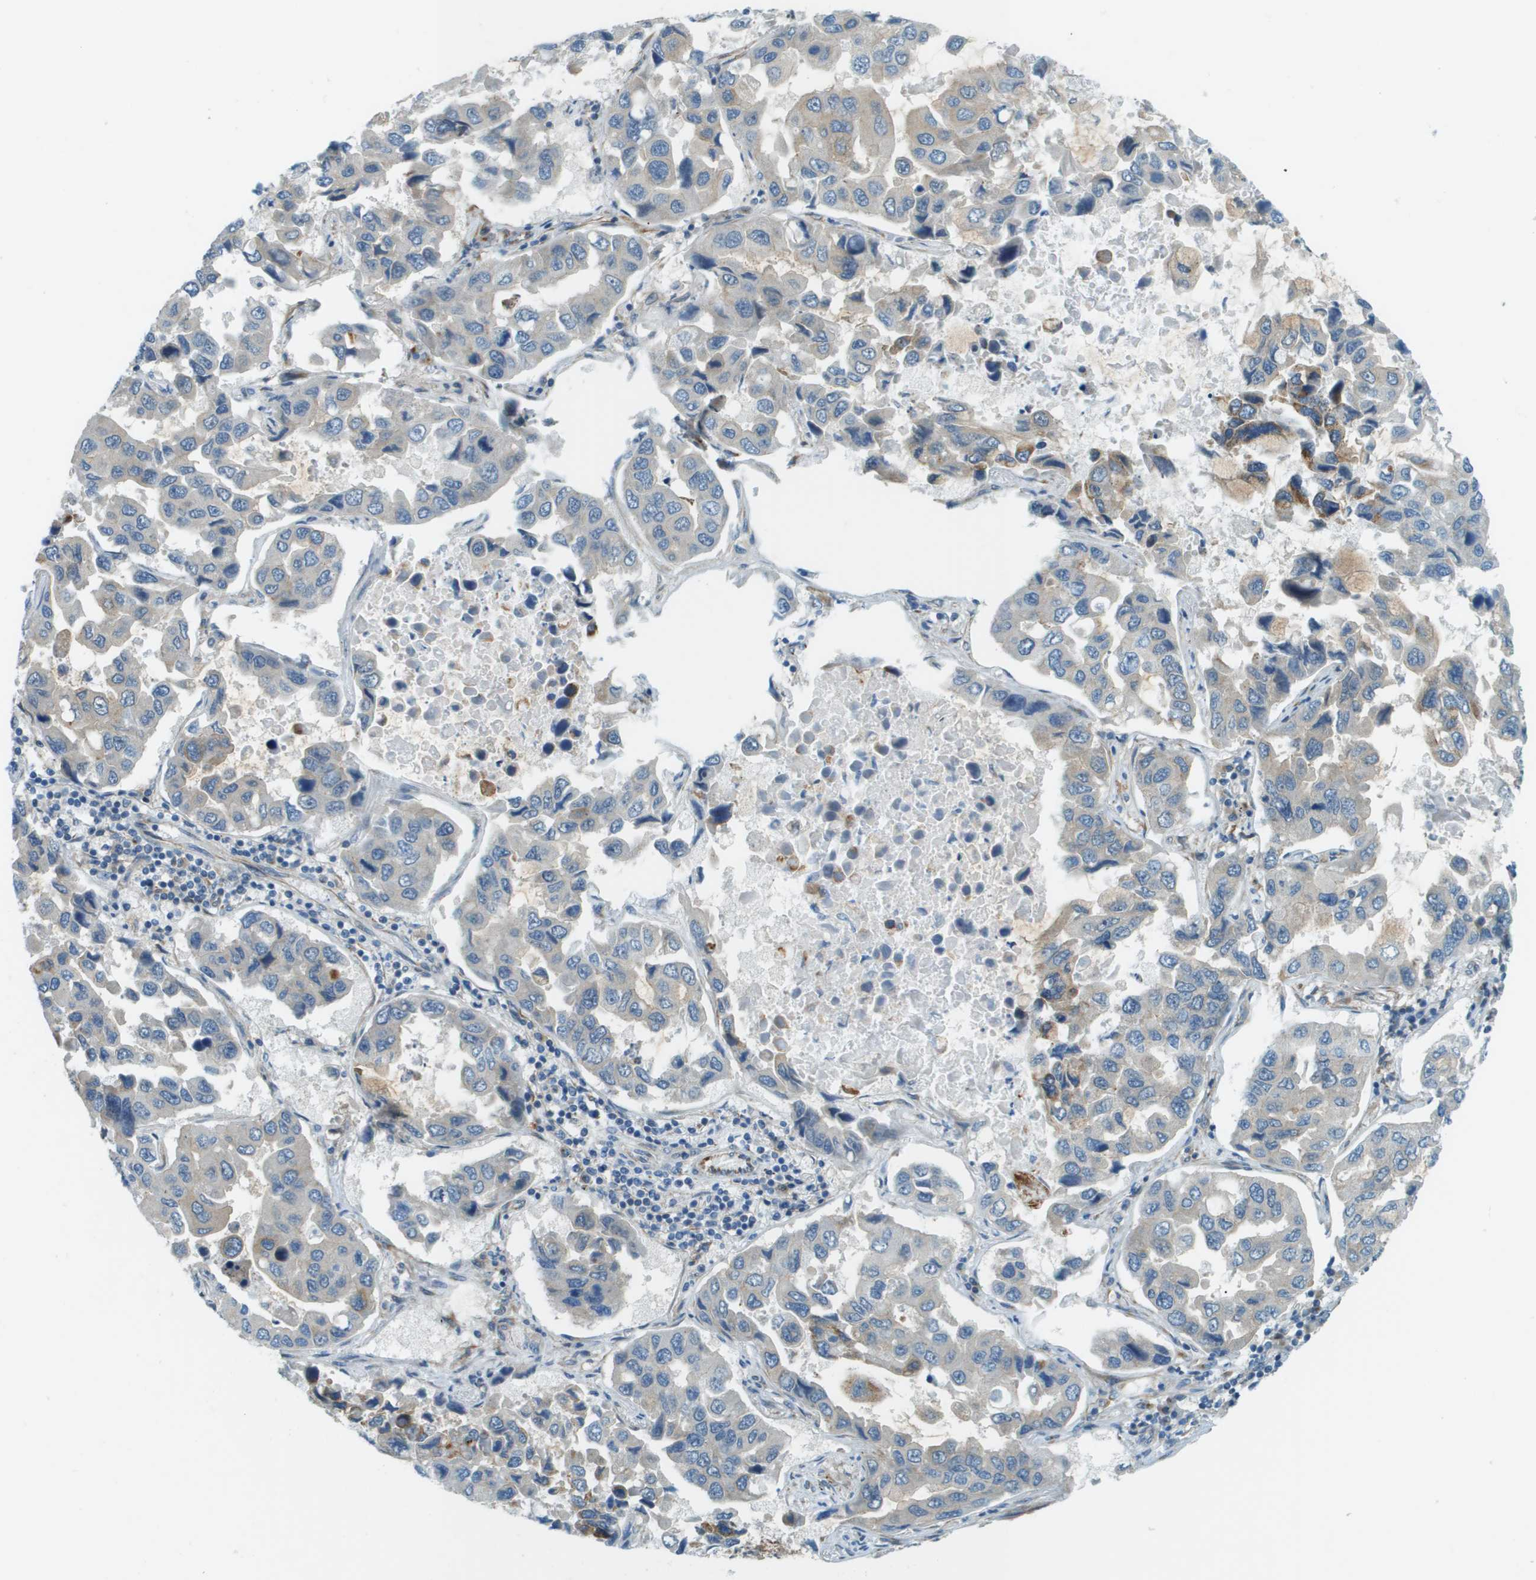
{"staining": {"intensity": "weak", "quantity": "<25%", "location": "cytoplasmic/membranous"}, "tissue": "lung cancer", "cell_type": "Tumor cells", "image_type": "cancer", "snomed": [{"axis": "morphology", "description": "Adenocarcinoma, NOS"}, {"axis": "topography", "description": "Lung"}], "caption": "Tumor cells are negative for brown protein staining in adenocarcinoma (lung). (Brightfield microscopy of DAB IHC at high magnification).", "gene": "ACBD3", "patient": {"sex": "male", "age": 64}}